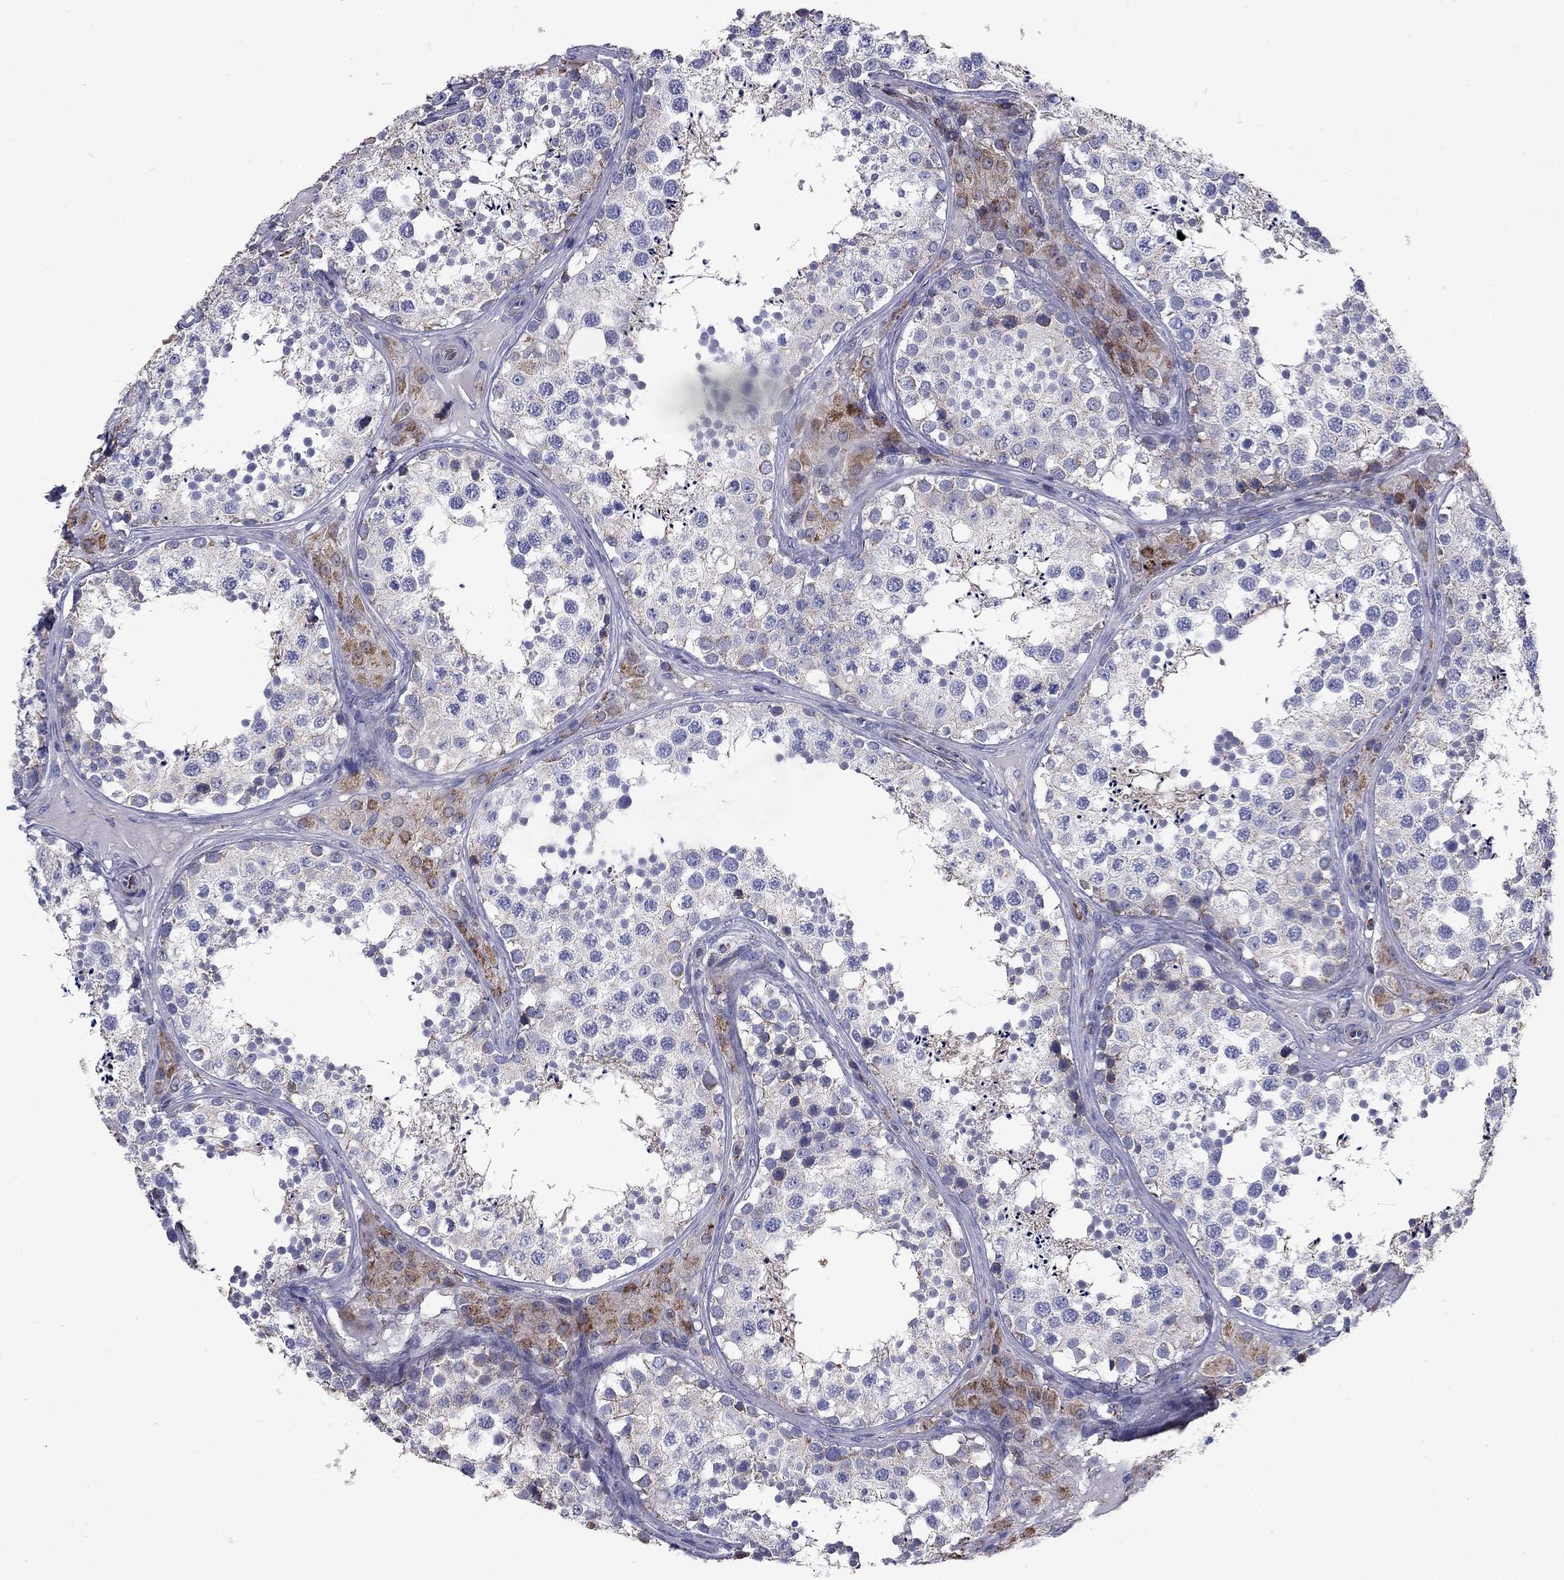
{"staining": {"intensity": "negative", "quantity": "none", "location": "none"}, "tissue": "testis", "cell_type": "Cells in seminiferous ducts", "image_type": "normal", "snomed": [{"axis": "morphology", "description": "Normal tissue, NOS"}, {"axis": "topography", "description": "Testis"}], "caption": "IHC histopathology image of normal testis: human testis stained with DAB (3,3'-diaminobenzidine) displays no significant protein expression in cells in seminiferous ducts. Brightfield microscopy of immunohistochemistry (IHC) stained with DAB (brown) and hematoxylin (blue), captured at high magnification.", "gene": "NDUFA4L2", "patient": {"sex": "male", "age": 34}}